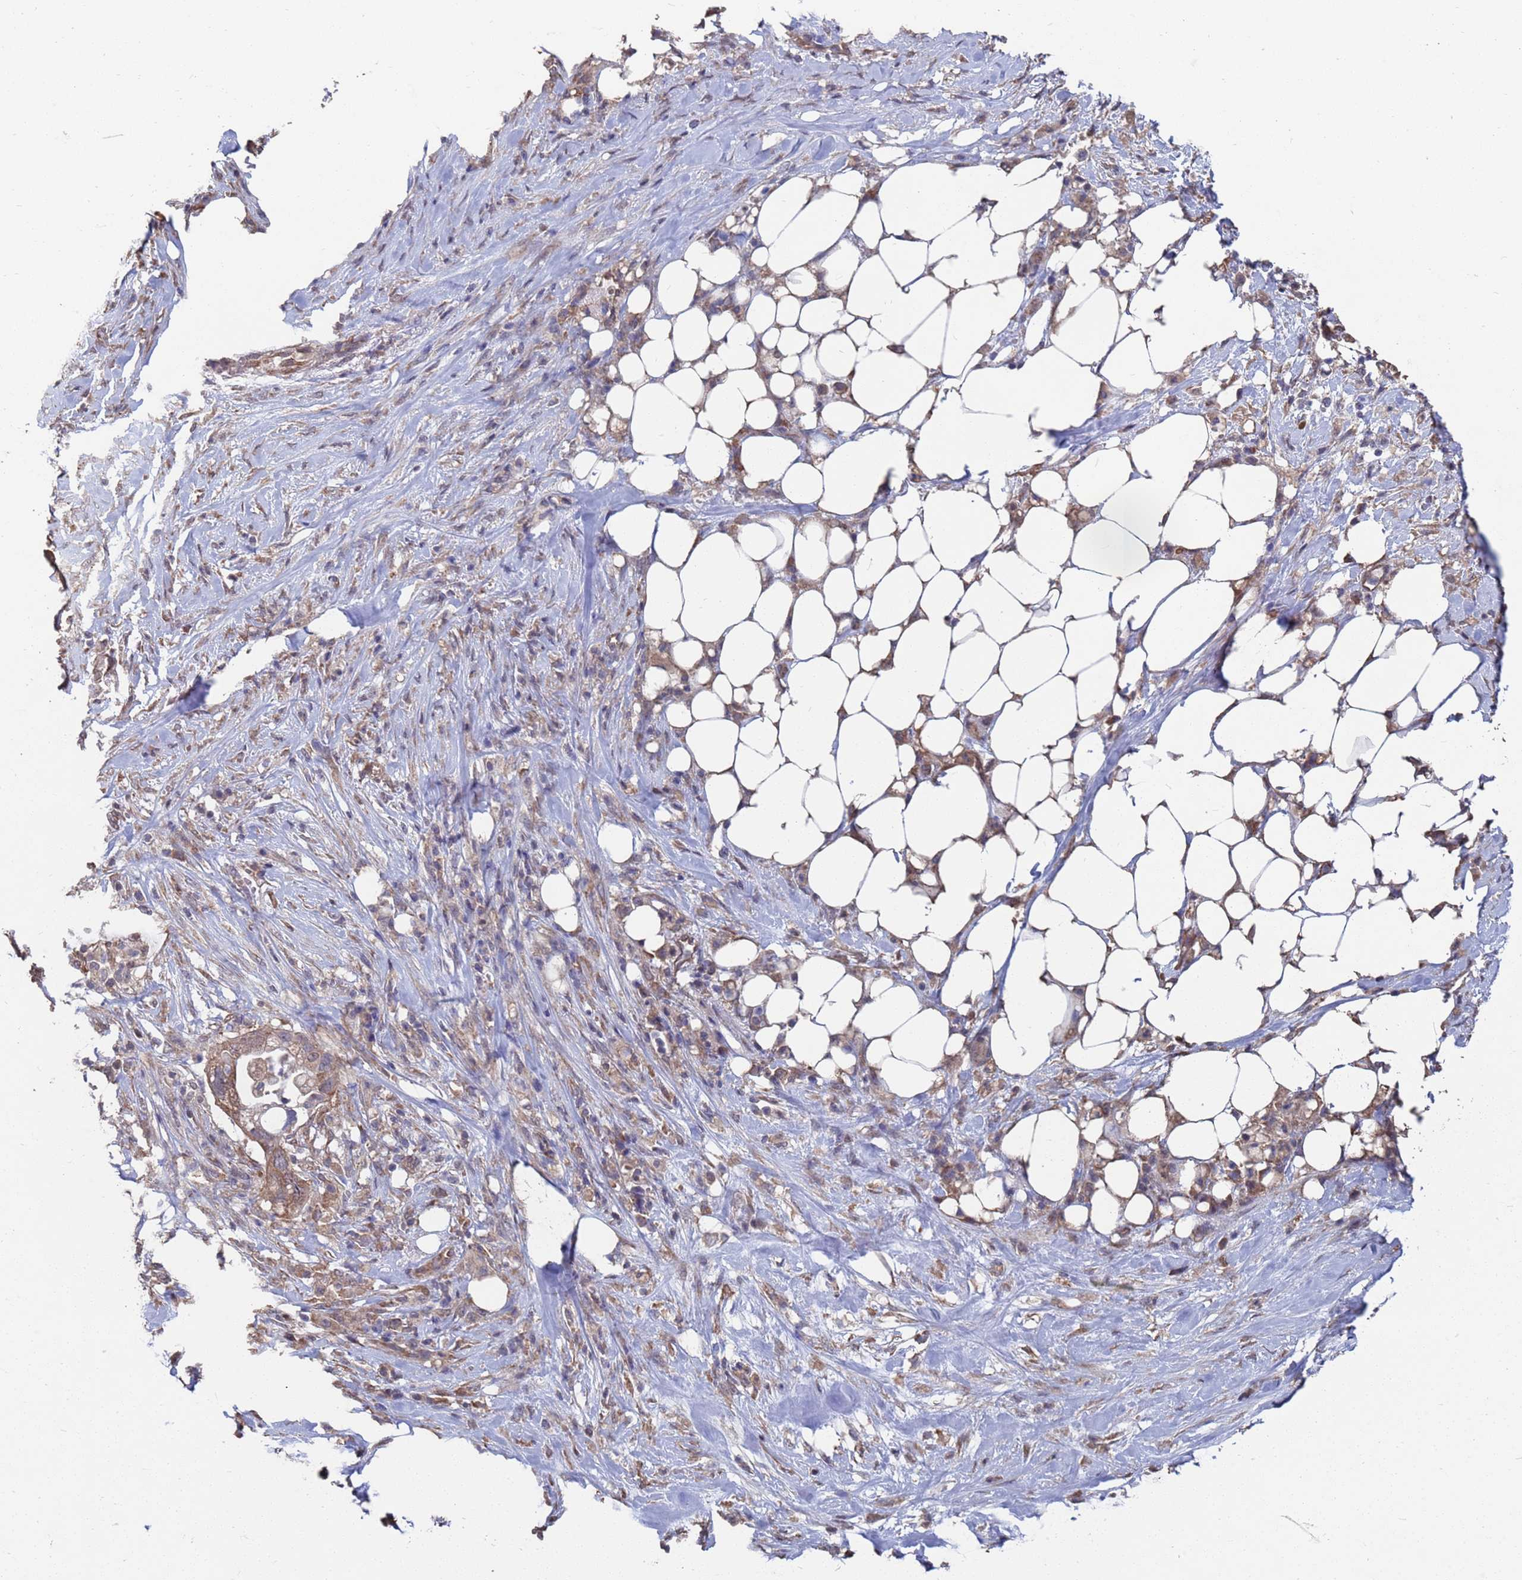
{"staining": {"intensity": "moderate", "quantity": ">75%", "location": "cytoplasmic/membranous"}, "tissue": "pancreatic cancer", "cell_type": "Tumor cells", "image_type": "cancer", "snomed": [{"axis": "morphology", "description": "Adenocarcinoma, NOS"}, {"axis": "topography", "description": "Pancreas"}], "caption": "Adenocarcinoma (pancreatic) stained with a protein marker reveals moderate staining in tumor cells.", "gene": "CFAP119", "patient": {"sex": "male", "age": 44}}